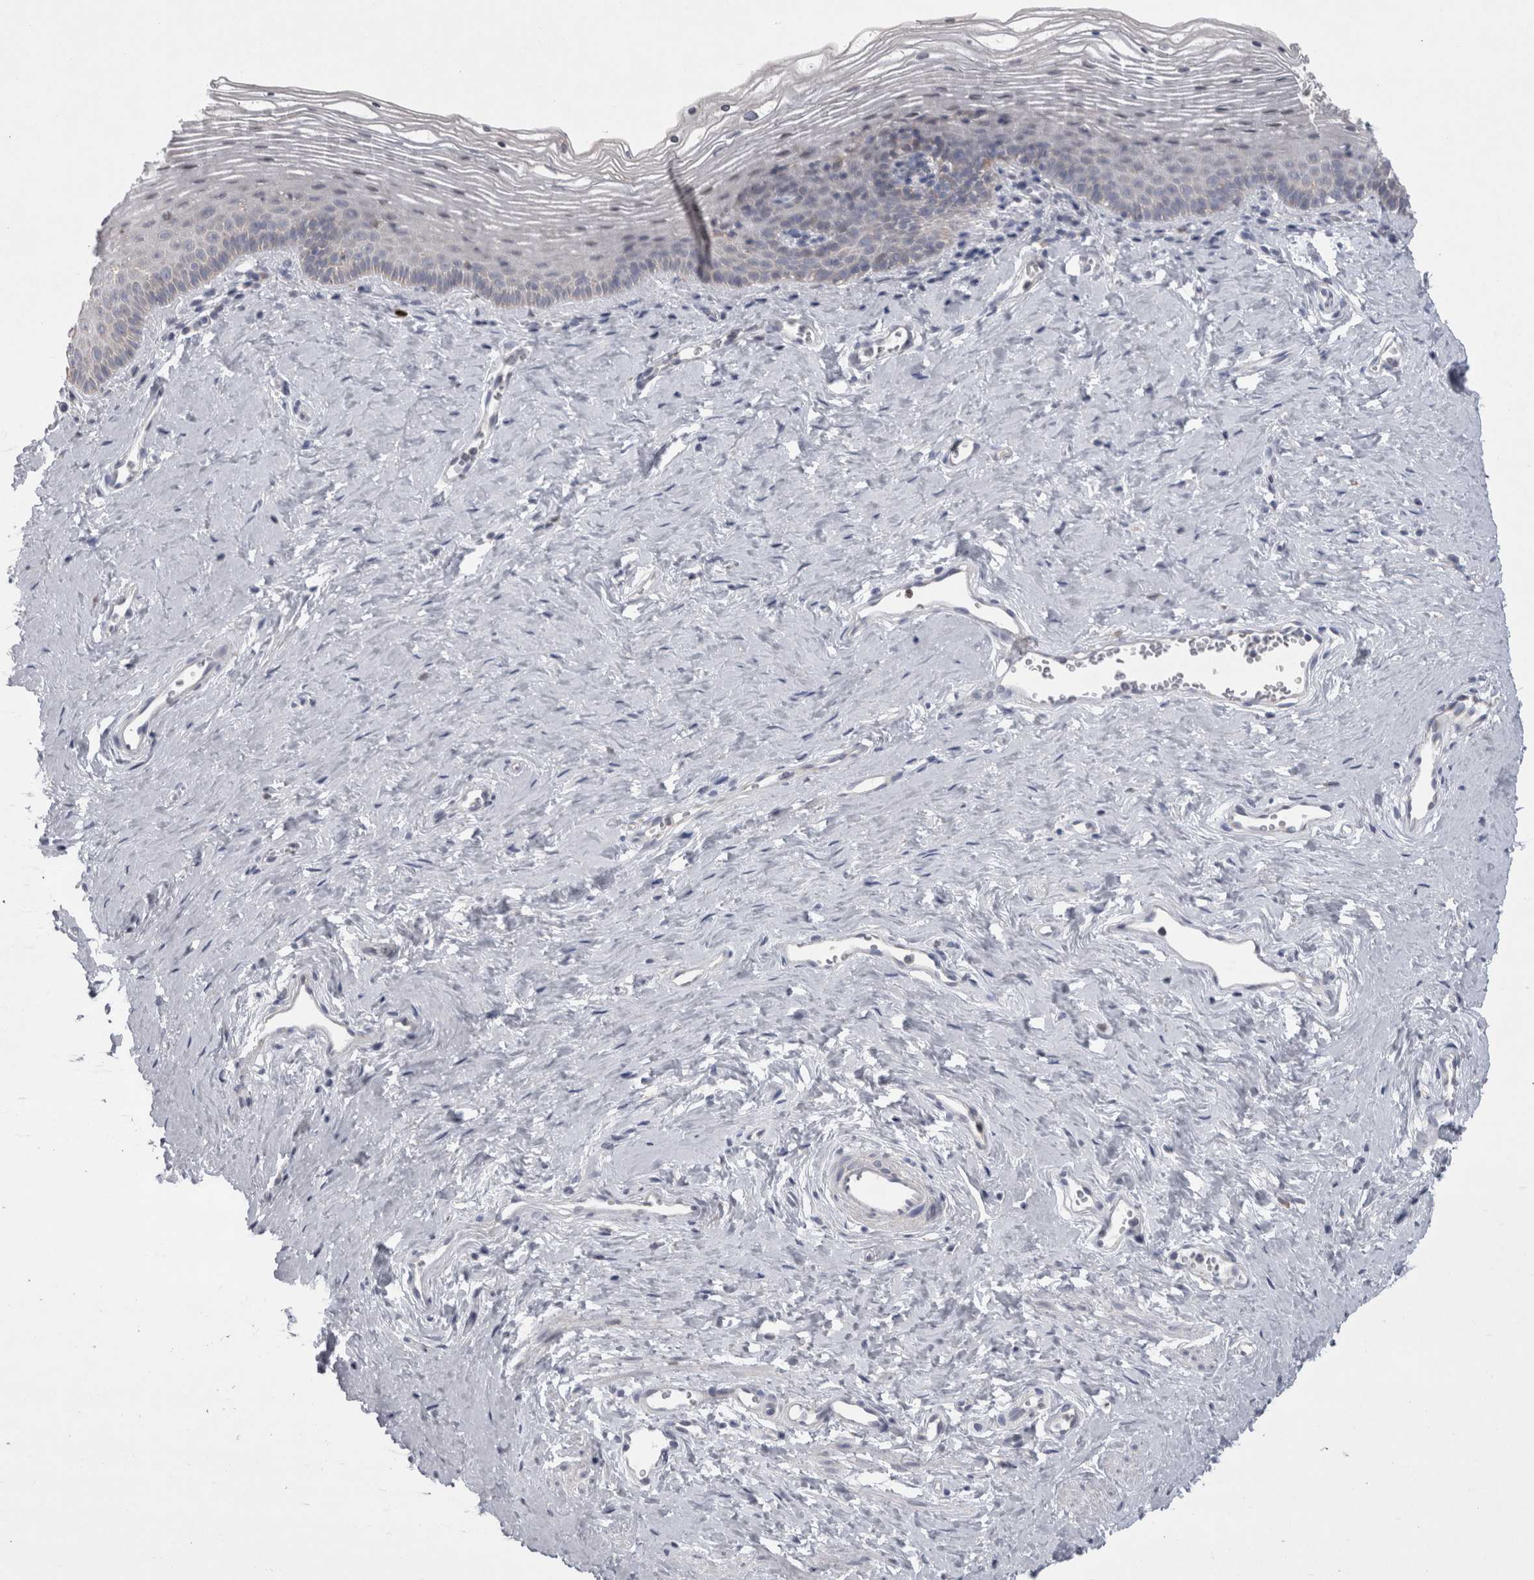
{"staining": {"intensity": "negative", "quantity": "none", "location": "none"}, "tissue": "vagina", "cell_type": "Squamous epithelial cells", "image_type": "normal", "snomed": [{"axis": "morphology", "description": "Normal tissue, NOS"}, {"axis": "topography", "description": "Vagina"}], "caption": "Immunohistochemical staining of benign vagina shows no significant expression in squamous epithelial cells.", "gene": "AGMAT", "patient": {"sex": "female", "age": 32}}